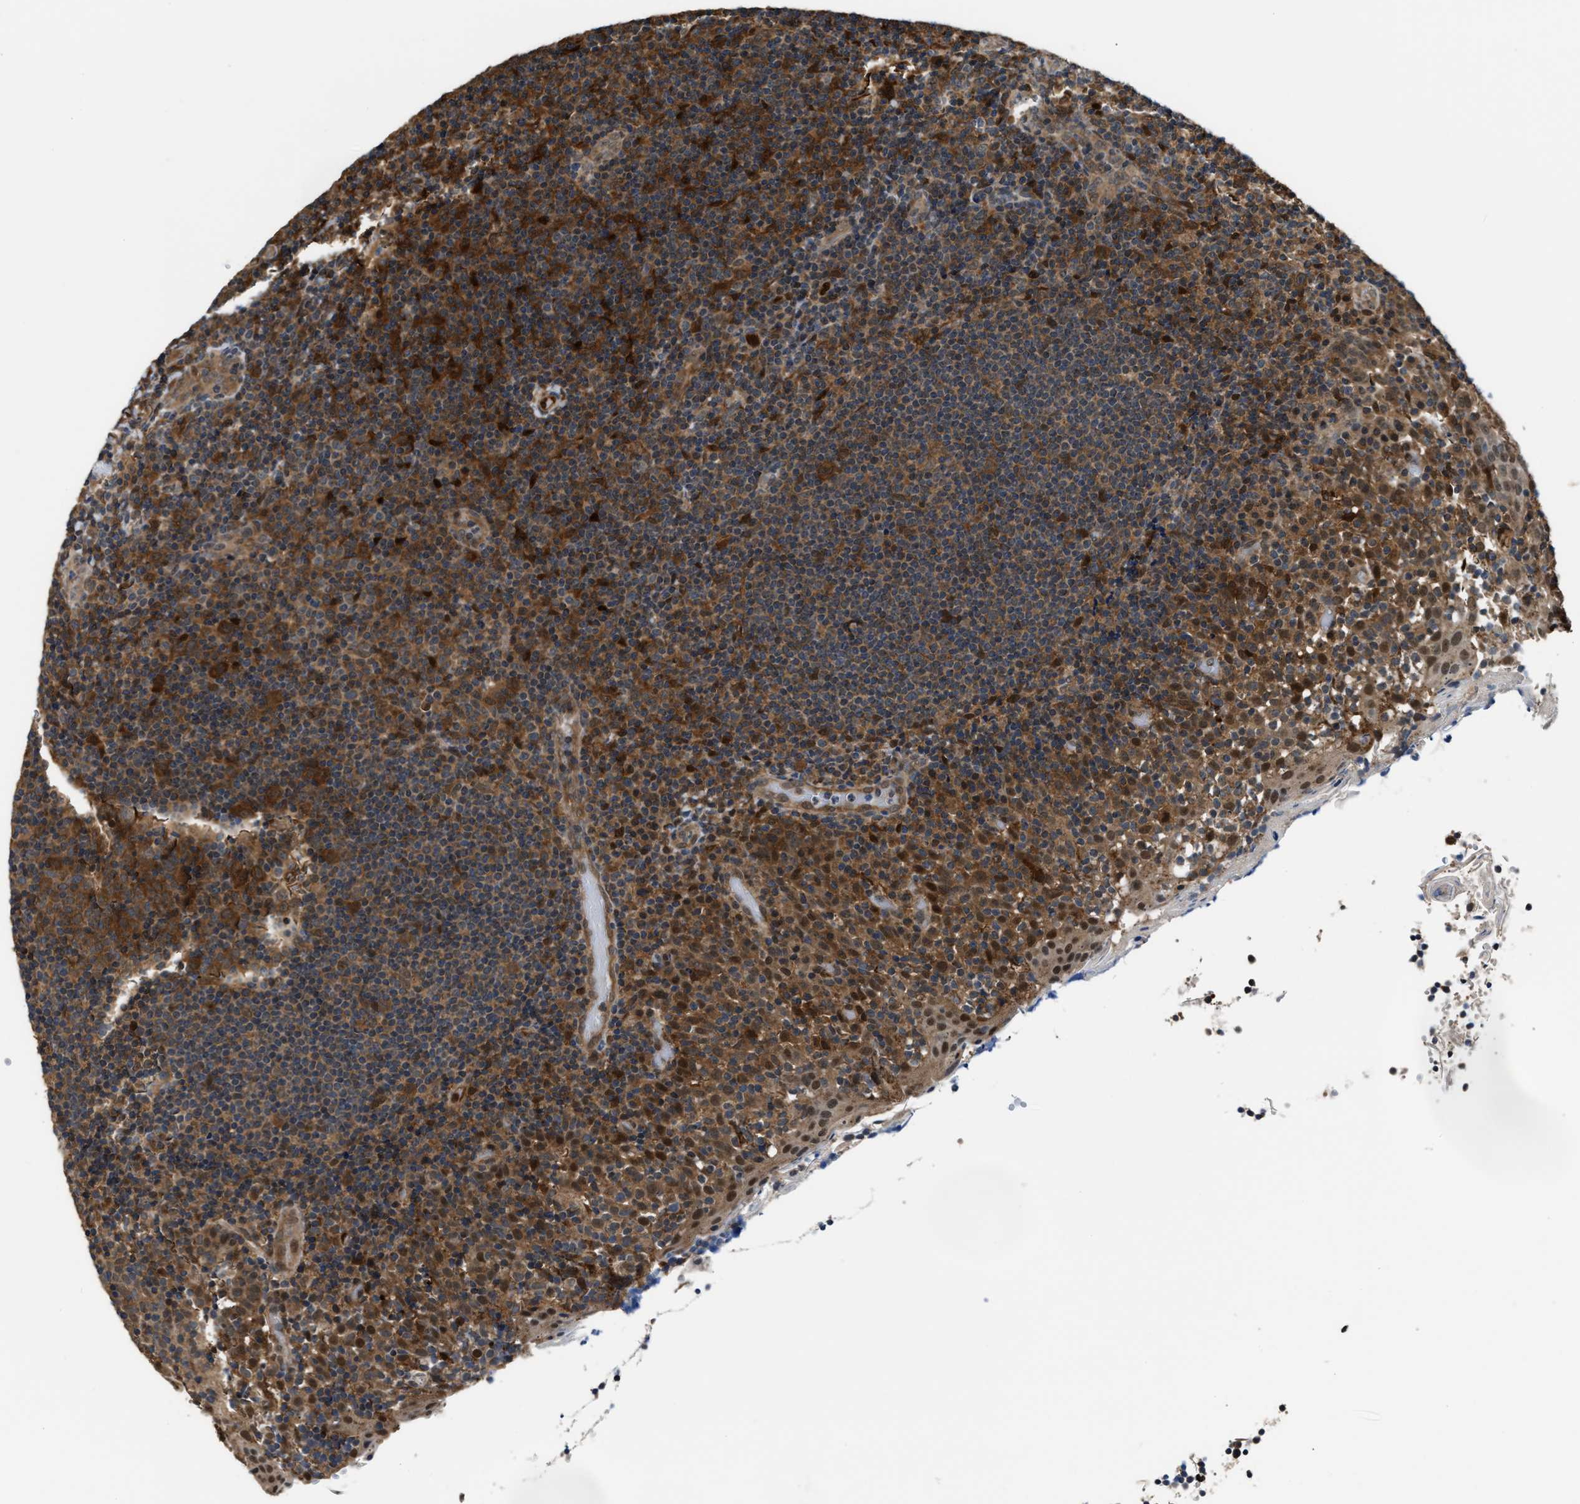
{"staining": {"intensity": "moderate", "quantity": ">75%", "location": "cytoplasmic/membranous"}, "tissue": "tonsil", "cell_type": "Germinal center cells", "image_type": "normal", "snomed": [{"axis": "morphology", "description": "Normal tissue, NOS"}, {"axis": "topography", "description": "Tonsil"}], "caption": "Protein staining exhibits moderate cytoplasmic/membranous expression in approximately >75% of germinal center cells in normal tonsil. (Stains: DAB (3,3'-diaminobenzidine) in brown, nuclei in blue, Microscopy: brightfield microscopy at high magnification).", "gene": "PPA1", "patient": {"sex": "female", "age": 19}}